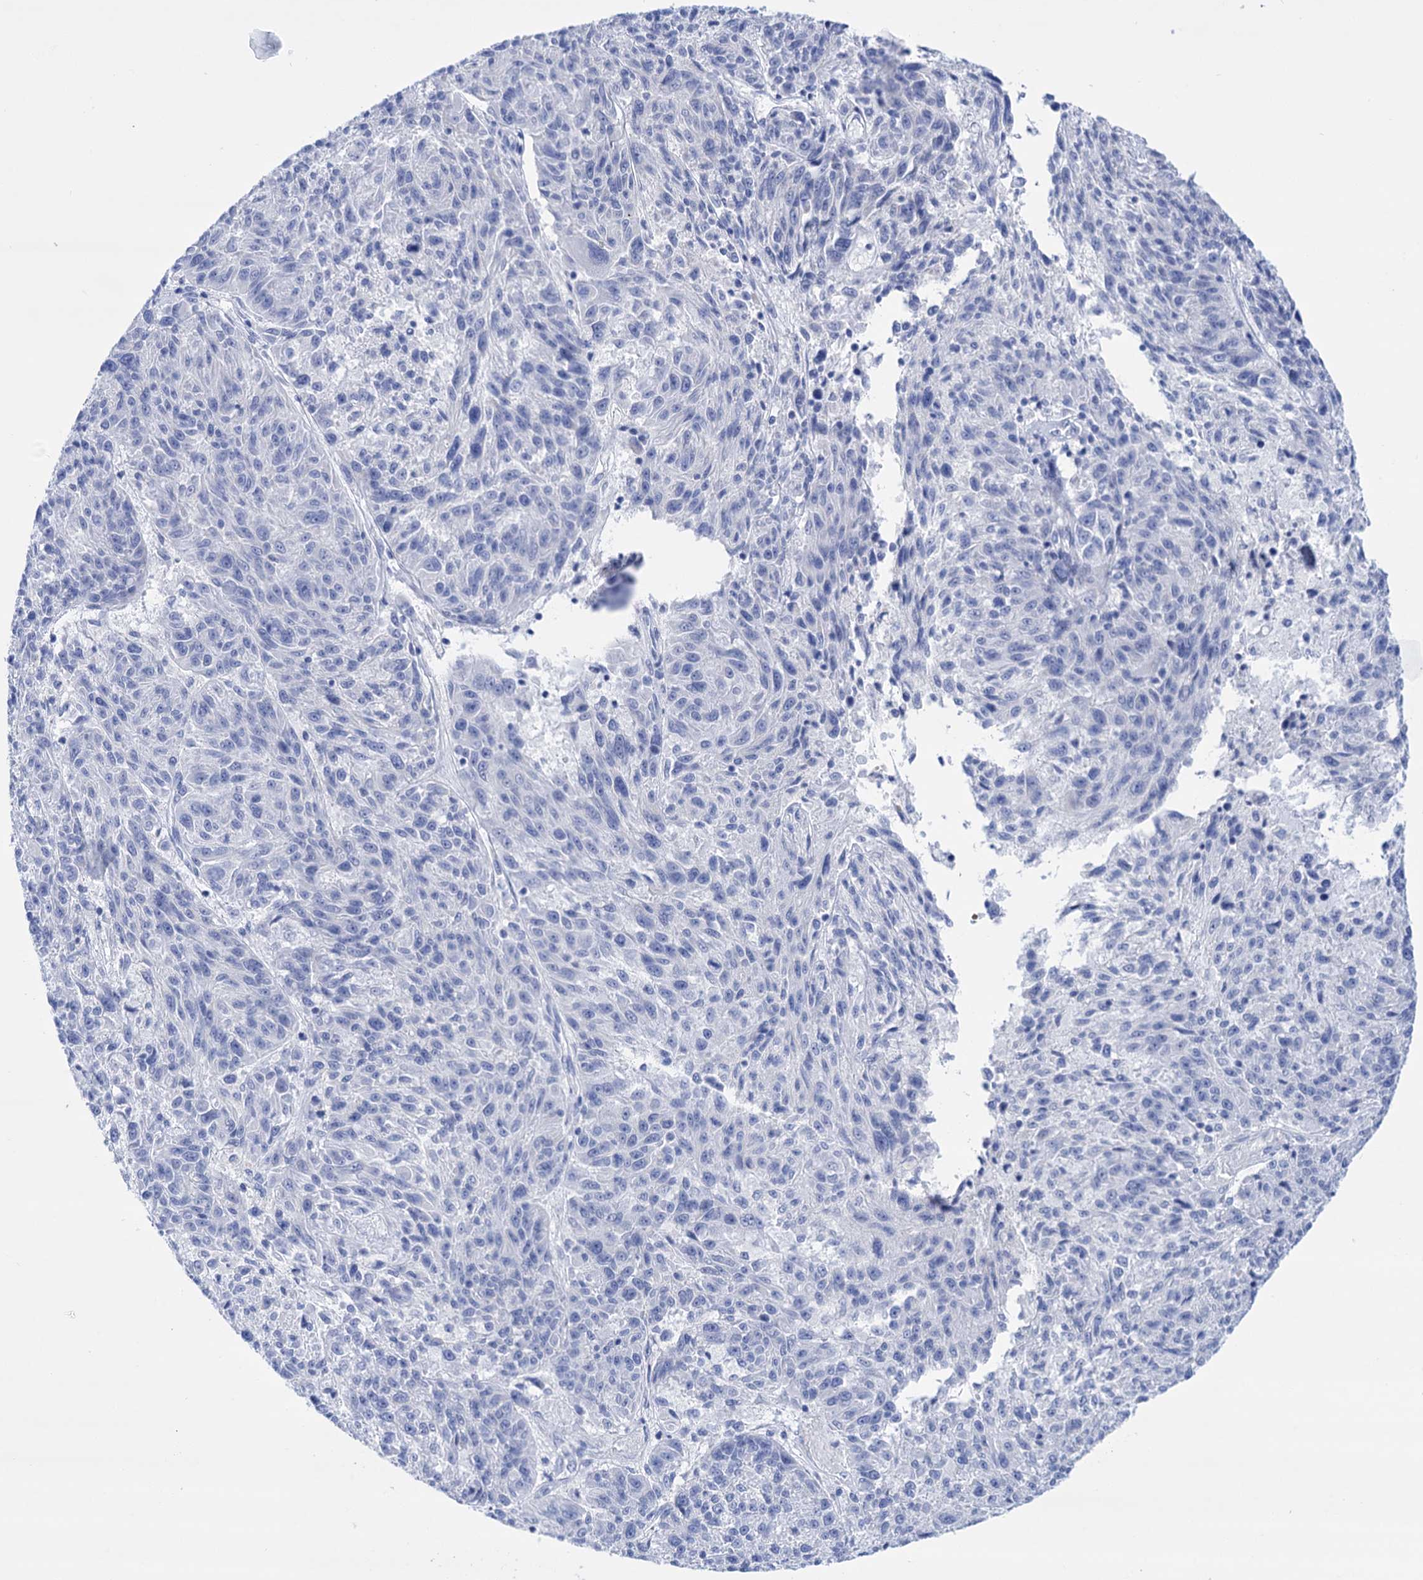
{"staining": {"intensity": "negative", "quantity": "none", "location": "none"}, "tissue": "melanoma", "cell_type": "Tumor cells", "image_type": "cancer", "snomed": [{"axis": "morphology", "description": "Malignant melanoma, NOS"}, {"axis": "topography", "description": "Skin"}], "caption": "Immunohistochemistry photomicrograph of human melanoma stained for a protein (brown), which exhibits no staining in tumor cells.", "gene": "YARS2", "patient": {"sex": "male", "age": 53}}